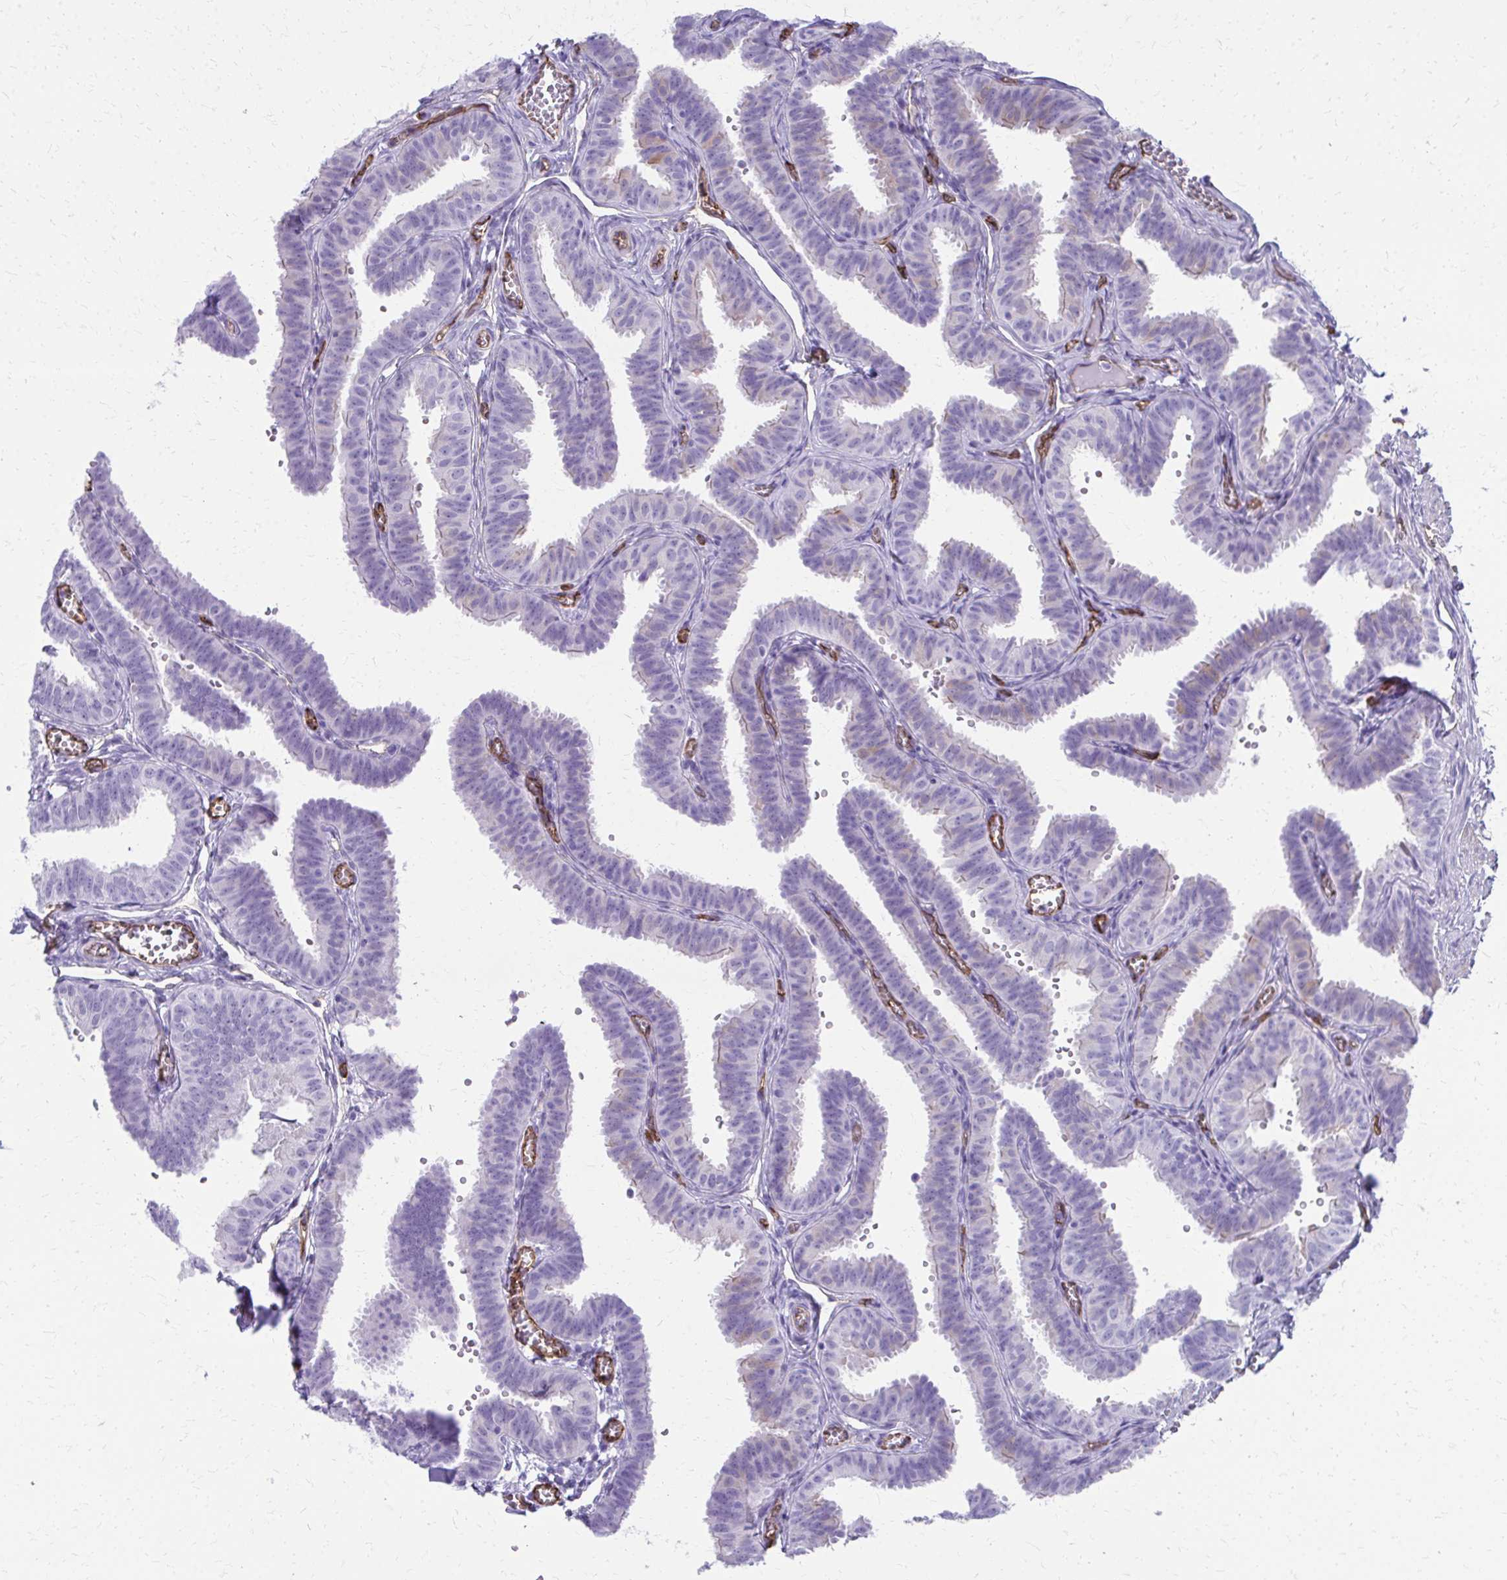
{"staining": {"intensity": "negative", "quantity": "none", "location": "none"}, "tissue": "fallopian tube", "cell_type": "Glandular cells", "image_type": "normal", "snomed": [{"axis": "morphology", "description": "Normal tissue, NOS"}, {"axis": "topography", "description": "Fallopian tube"}], "caption": "This is an immunohistochemistry (IHC) micrograph of normal human fallopian tube. There is no staining in glandular cells.", "gene": "TPSG1", "patient": {"sex": "female", "age": 25}}